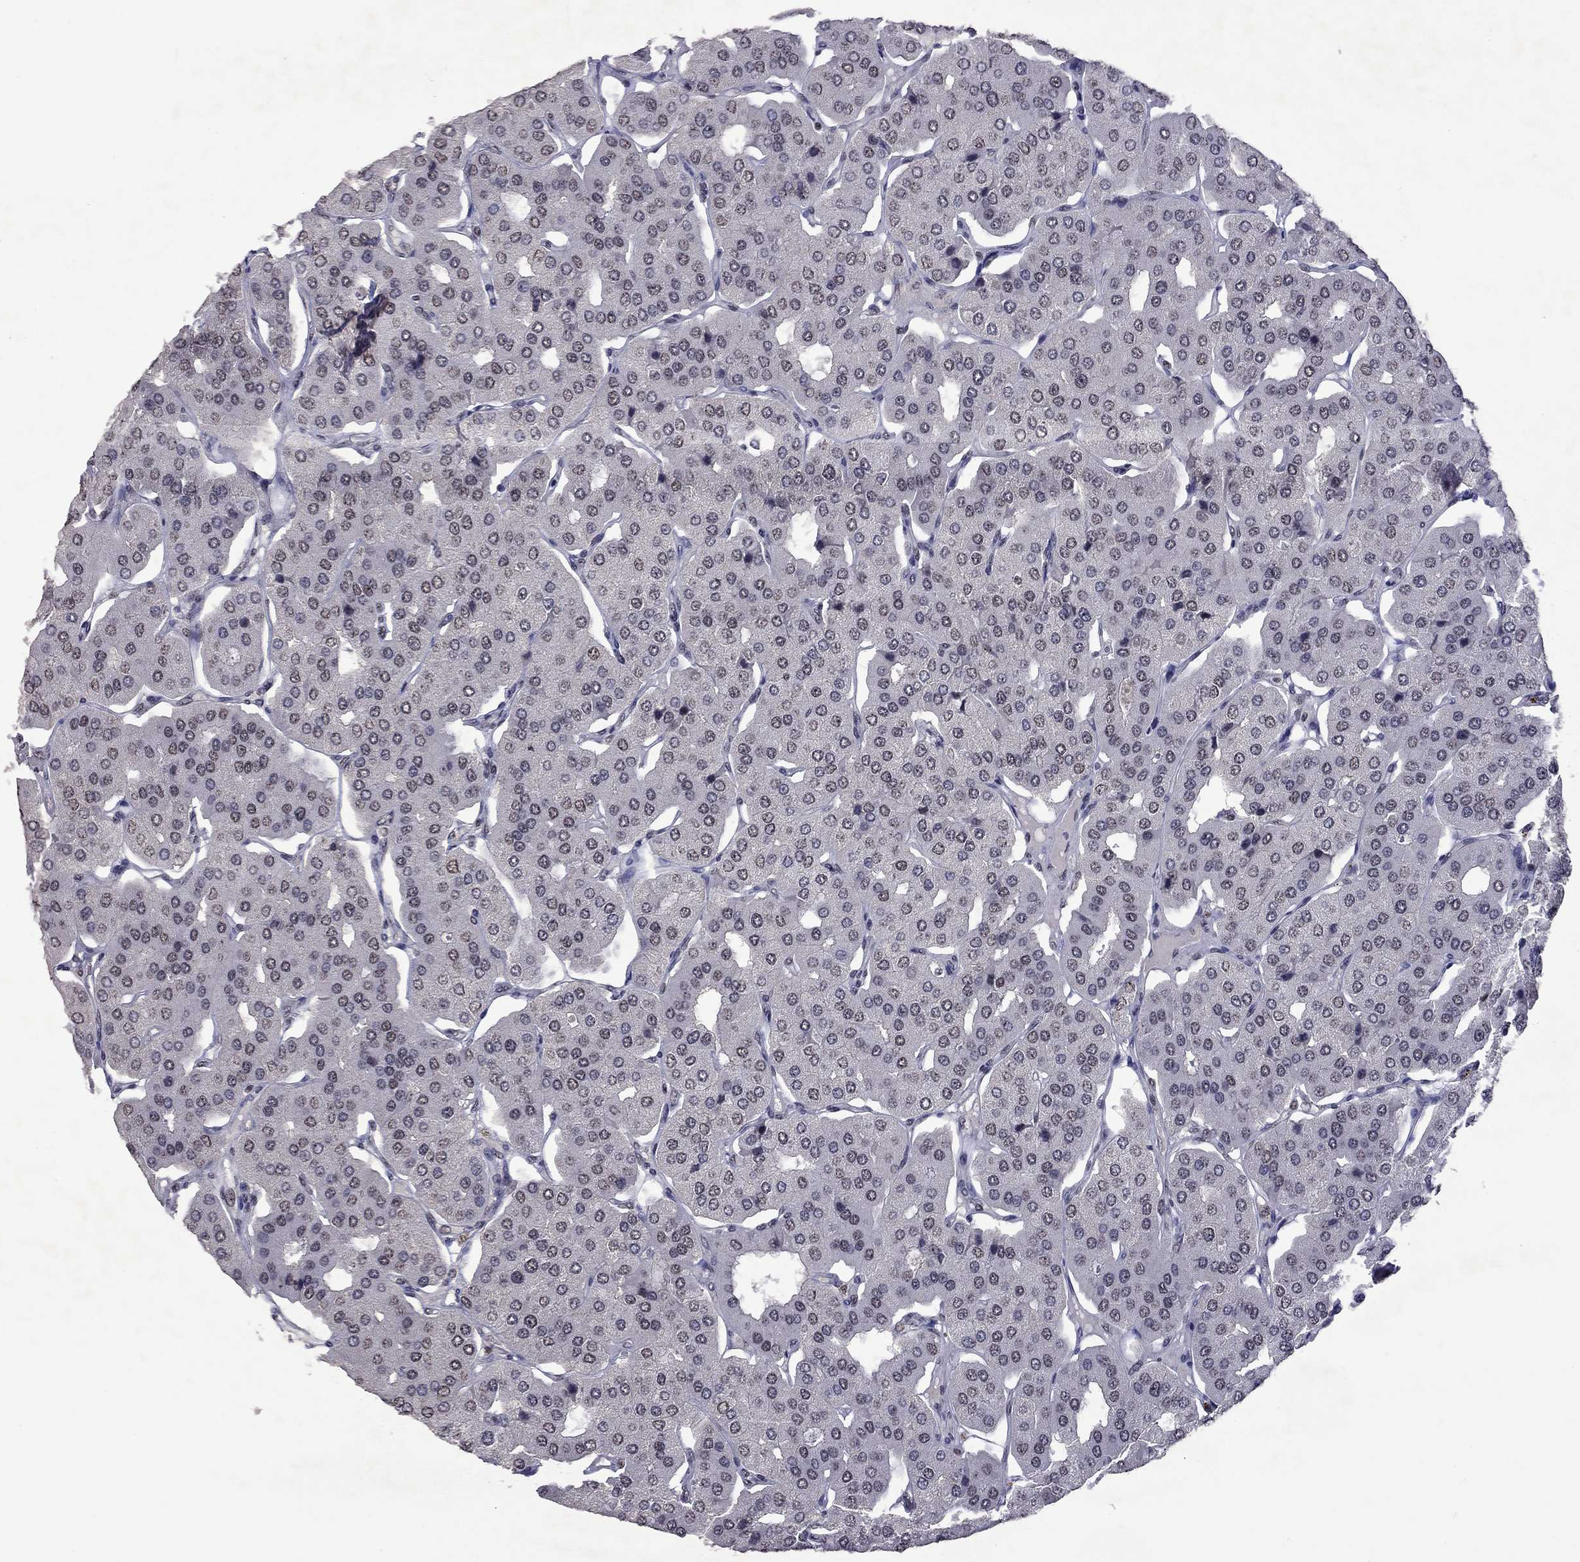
{"staining": {"intensity": "negative", "quantity": "none", "location": "none"}, "tissue": "parathyroid gland", "cell_type": "Glandular cells", "image_type": "normal", "snomed": [{"axis": "morphology", "description": "Normal tissue, NOS"}, {"axis": "morphology", "description": "Adenoma, NOS"}, {"axis": "topography", "description": "Parathyroid gland"}], "caption": "High power microscopy histopathology image of an IHC histopathology image of normal parathyroid gland, revealing no significant staining in glandular cells.", "gene": "SPOUT1", "patient": {"sex": "female", "age": 86}}